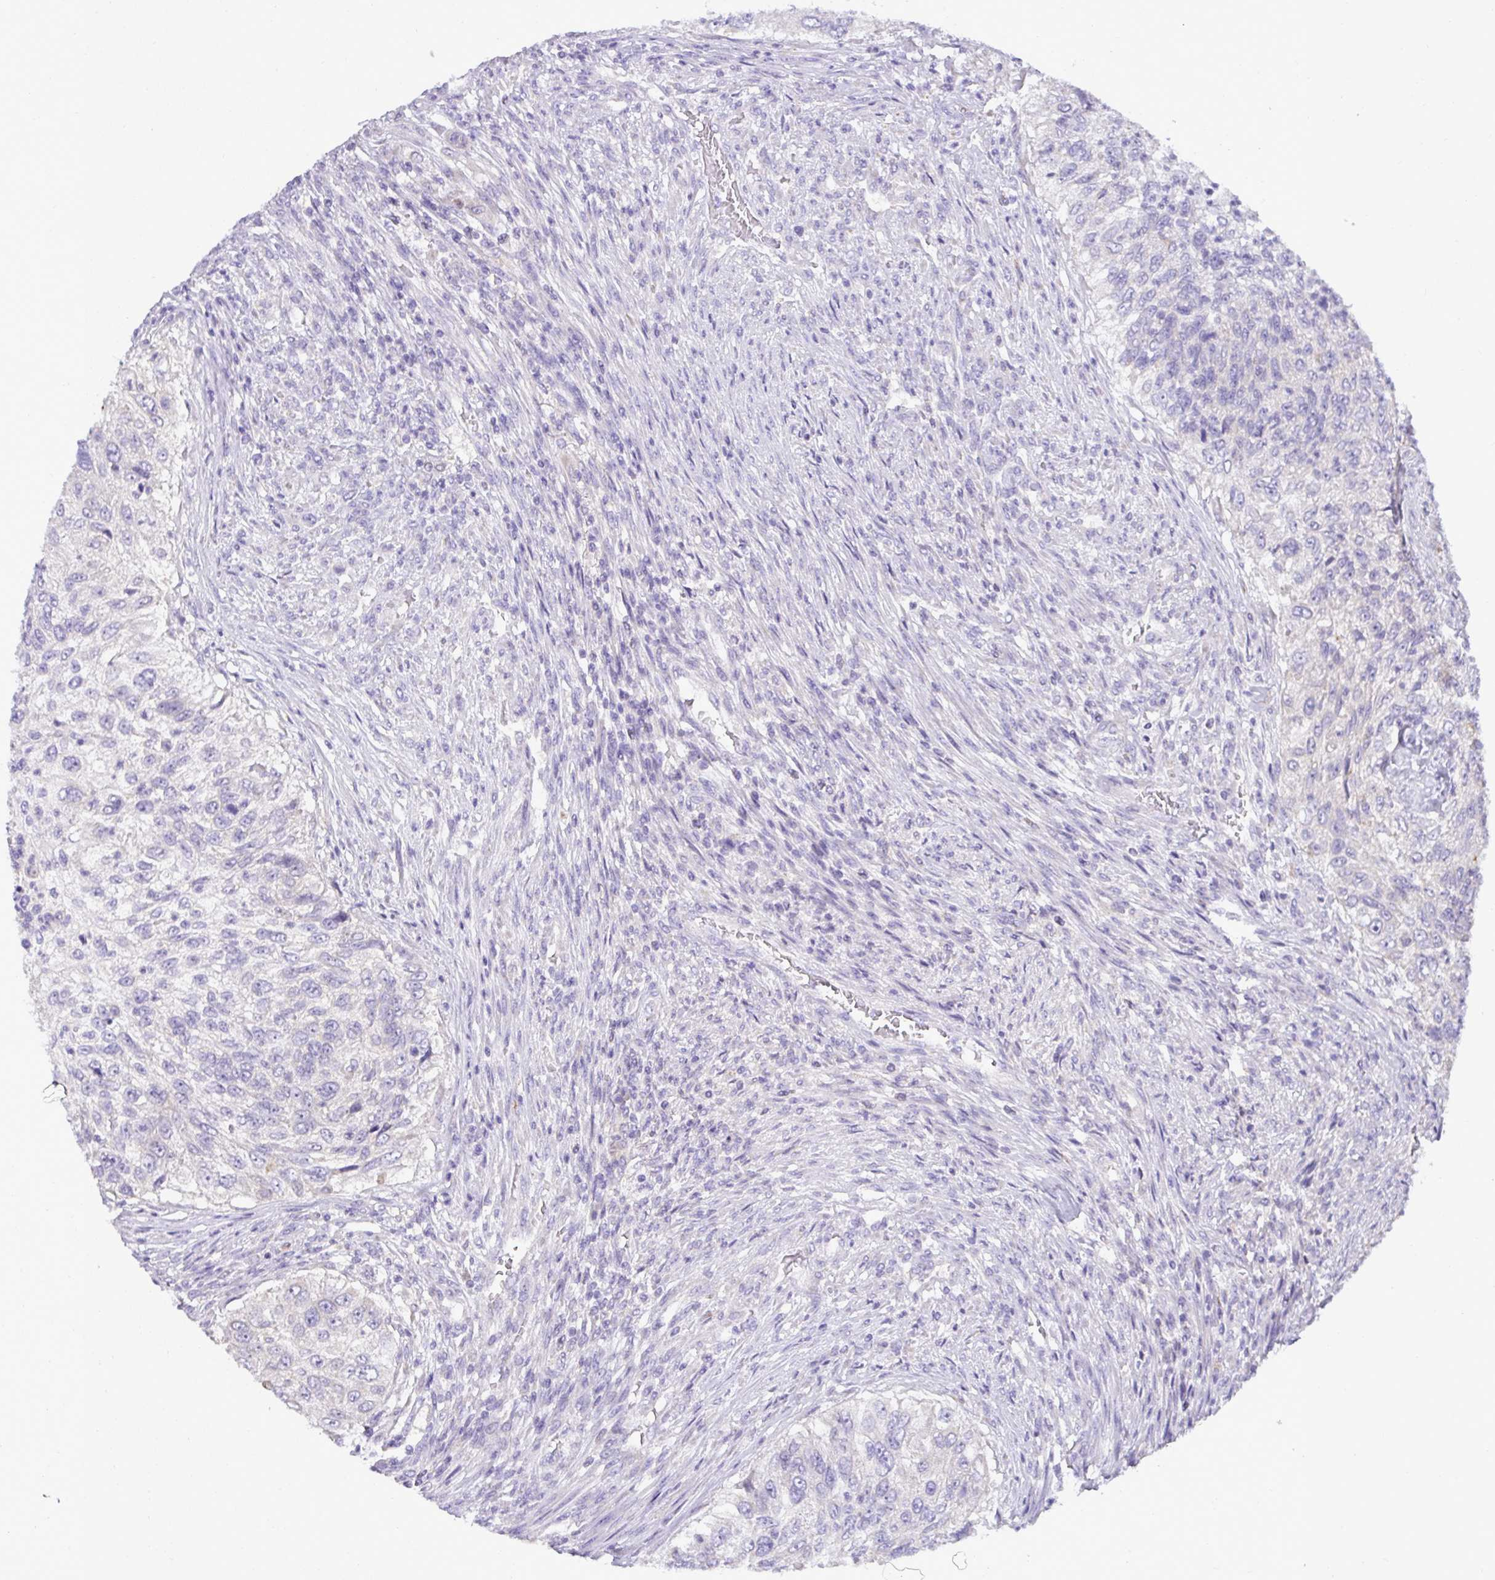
{"staining": {"intensity": "negative", "quantity": "none", "location": "none"}, "tissue": "urothelial cancer", "cell_type": "Tumor cells", "image_type": "cancer", "snomed": [{"axis": "morphology", "description": "Urothelial carcinoma, High grade"}, {"axis": "topography", "description": "Urinary bladder"}], "caption": "There is no significant expression in tumor cells of high-grade urothelial carcinoma.", "gene": "ST8SIA2", "patient": {"sex": "female", "age": 60}}